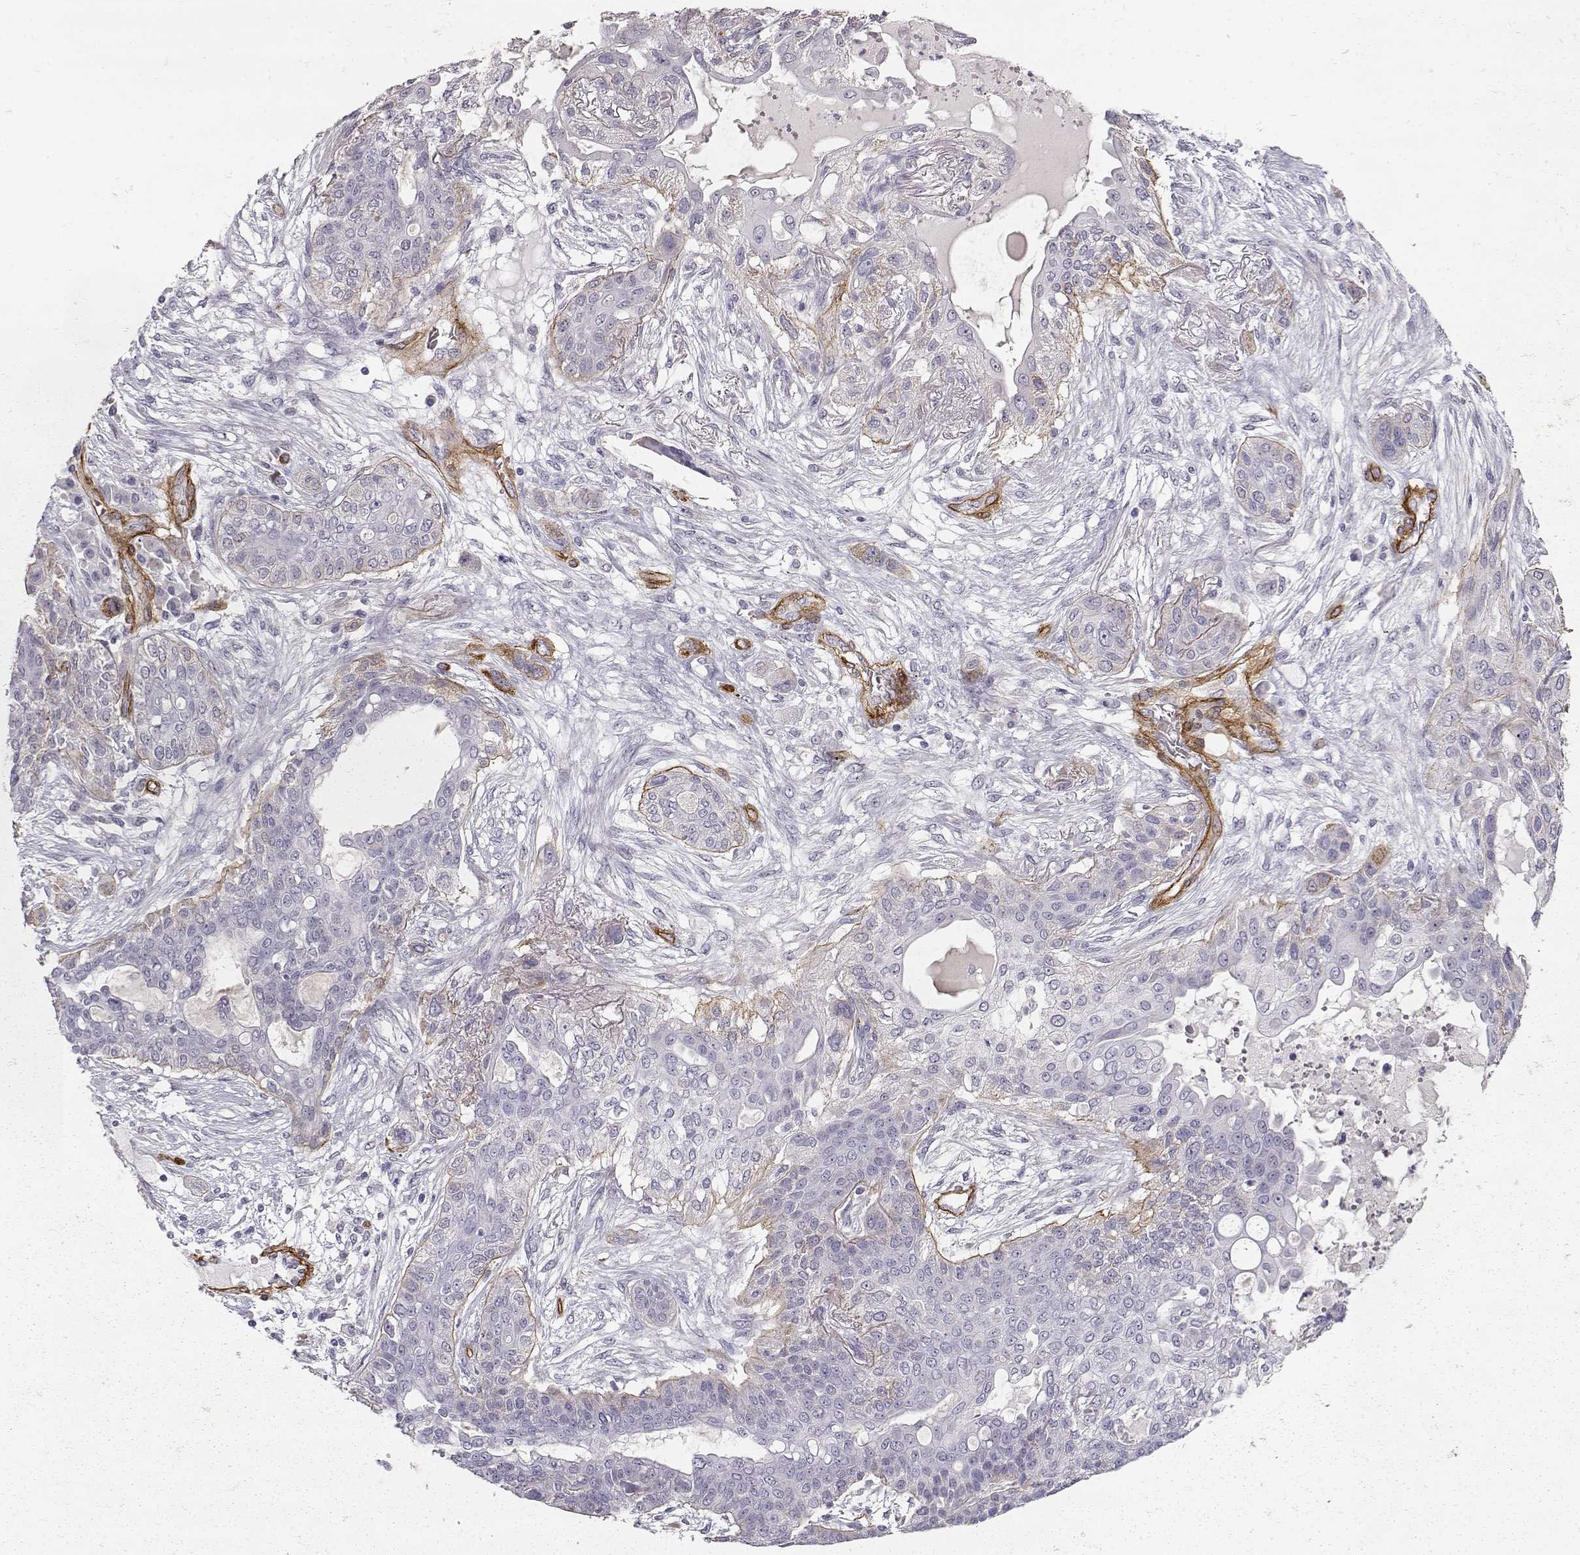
{"staining": {"intensity": "negative", "quantity": "none", "location": "none"}, "tissue": "lung cancer", "cell_type": "Tumor cells", "image_type": "cancer", "snomed": [{"axis": "morphology", "description": "Squamous cell carcinoma, NOS"}, {"axis": "topography", "description": "Lung"}], "caption": "The histopathology image exhibits no significant expression in tumor cells of lung cancer.", "gene": "LAMC1", "patient": {"sex": "female", "age": 70}}